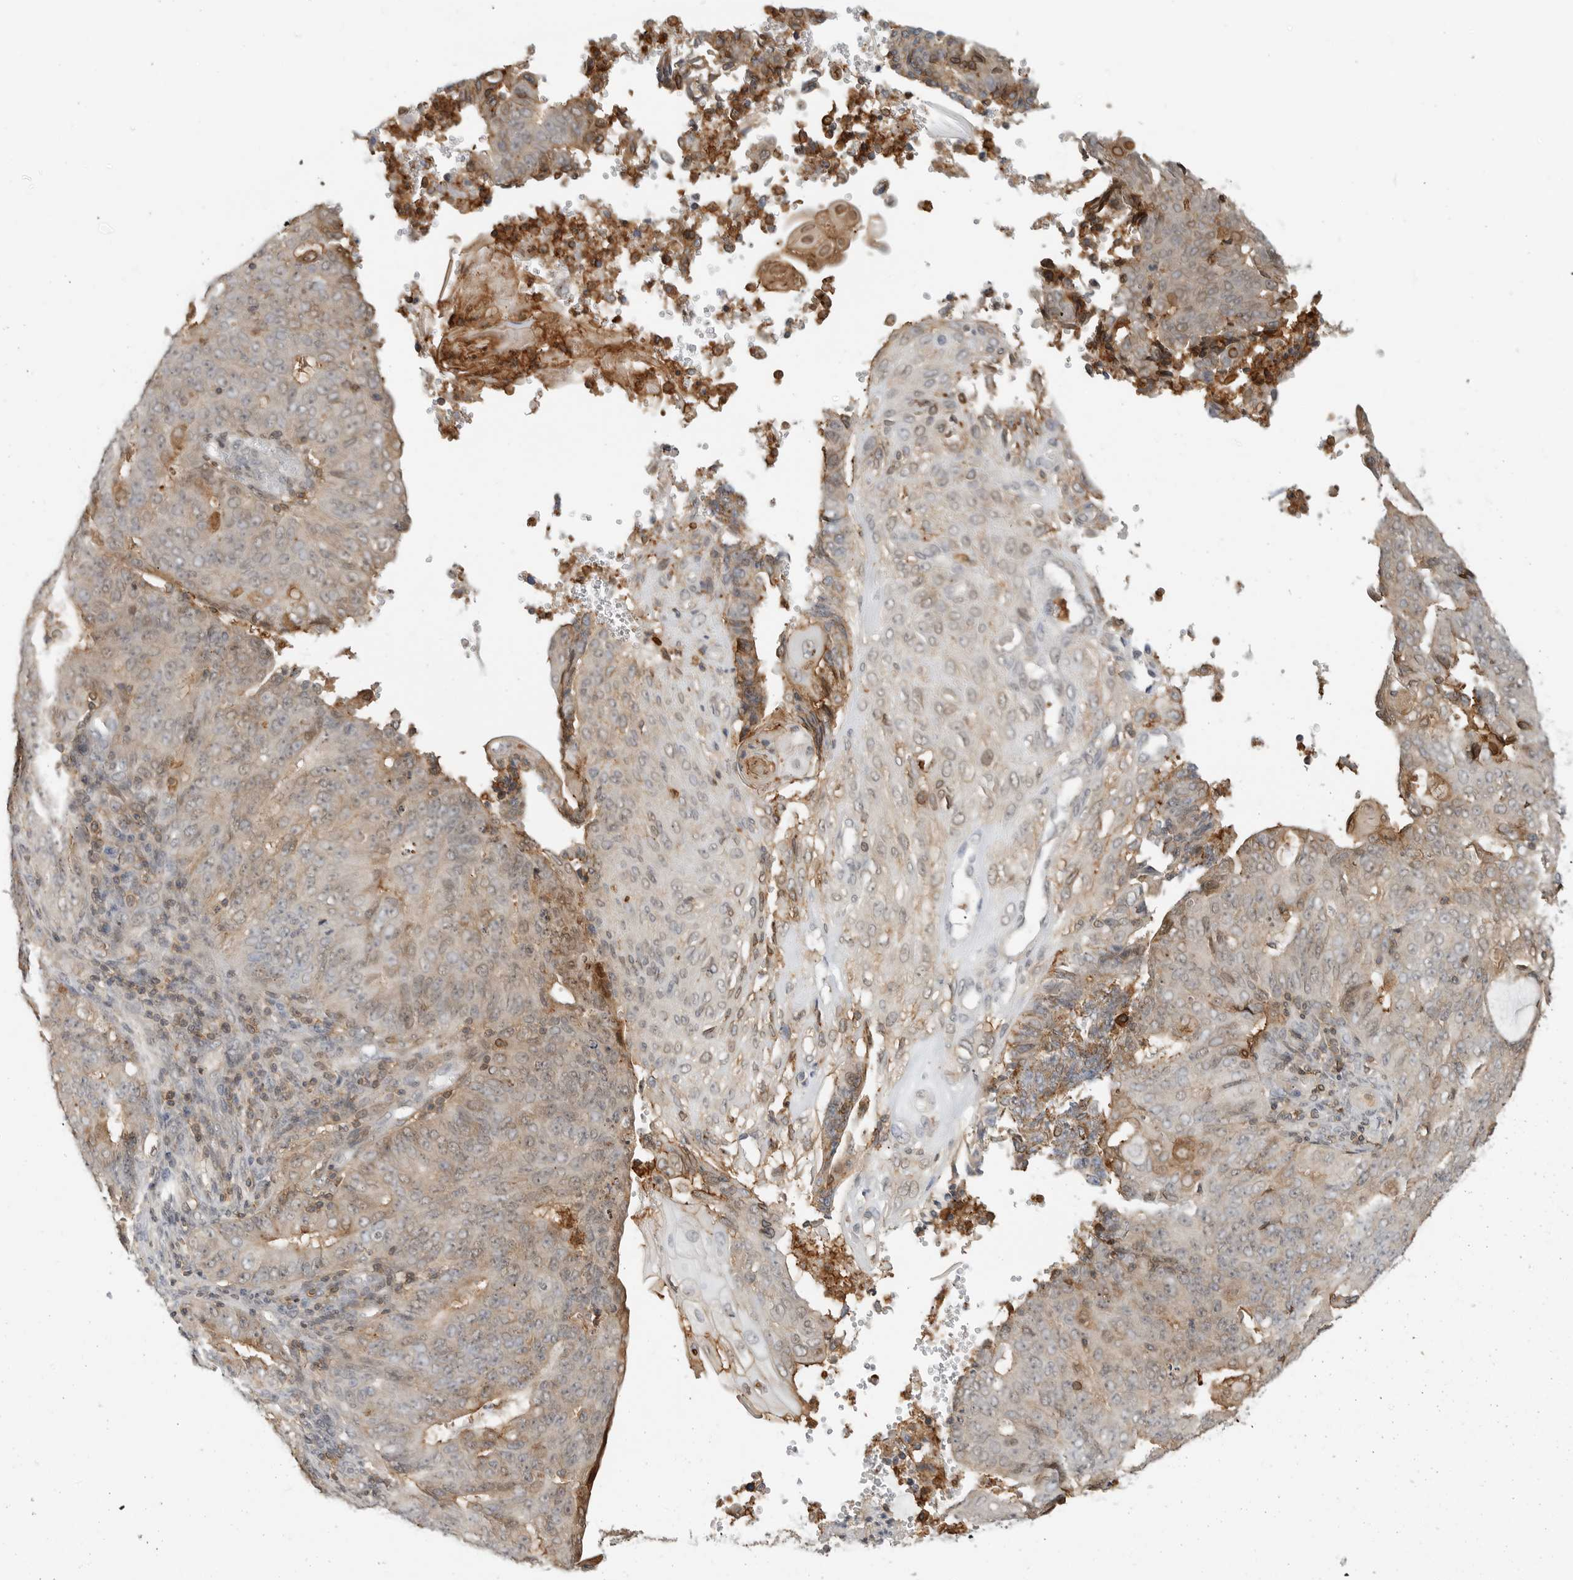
{"staining": {"intensity": "weak", "quantity": ">75%", "location": "cytoplasmic/membranous"}, "tissue": "endometrial cancer", "cell_type": "Tumor cells", "image_type": "cancer", "snomed": [{"axis": "morphology", "description": "Adenocarcinoma, NOS"}, {"axis": "topography", "description": "Endometrium"}], "caption": "Weak cytoplasmic/membranous expression for a protein is identified in approximately >75% of tumor cells of endometrial cancer using IHC.", "gene": "ANXA11", "patient": {"sex": "female", "age": 32}}